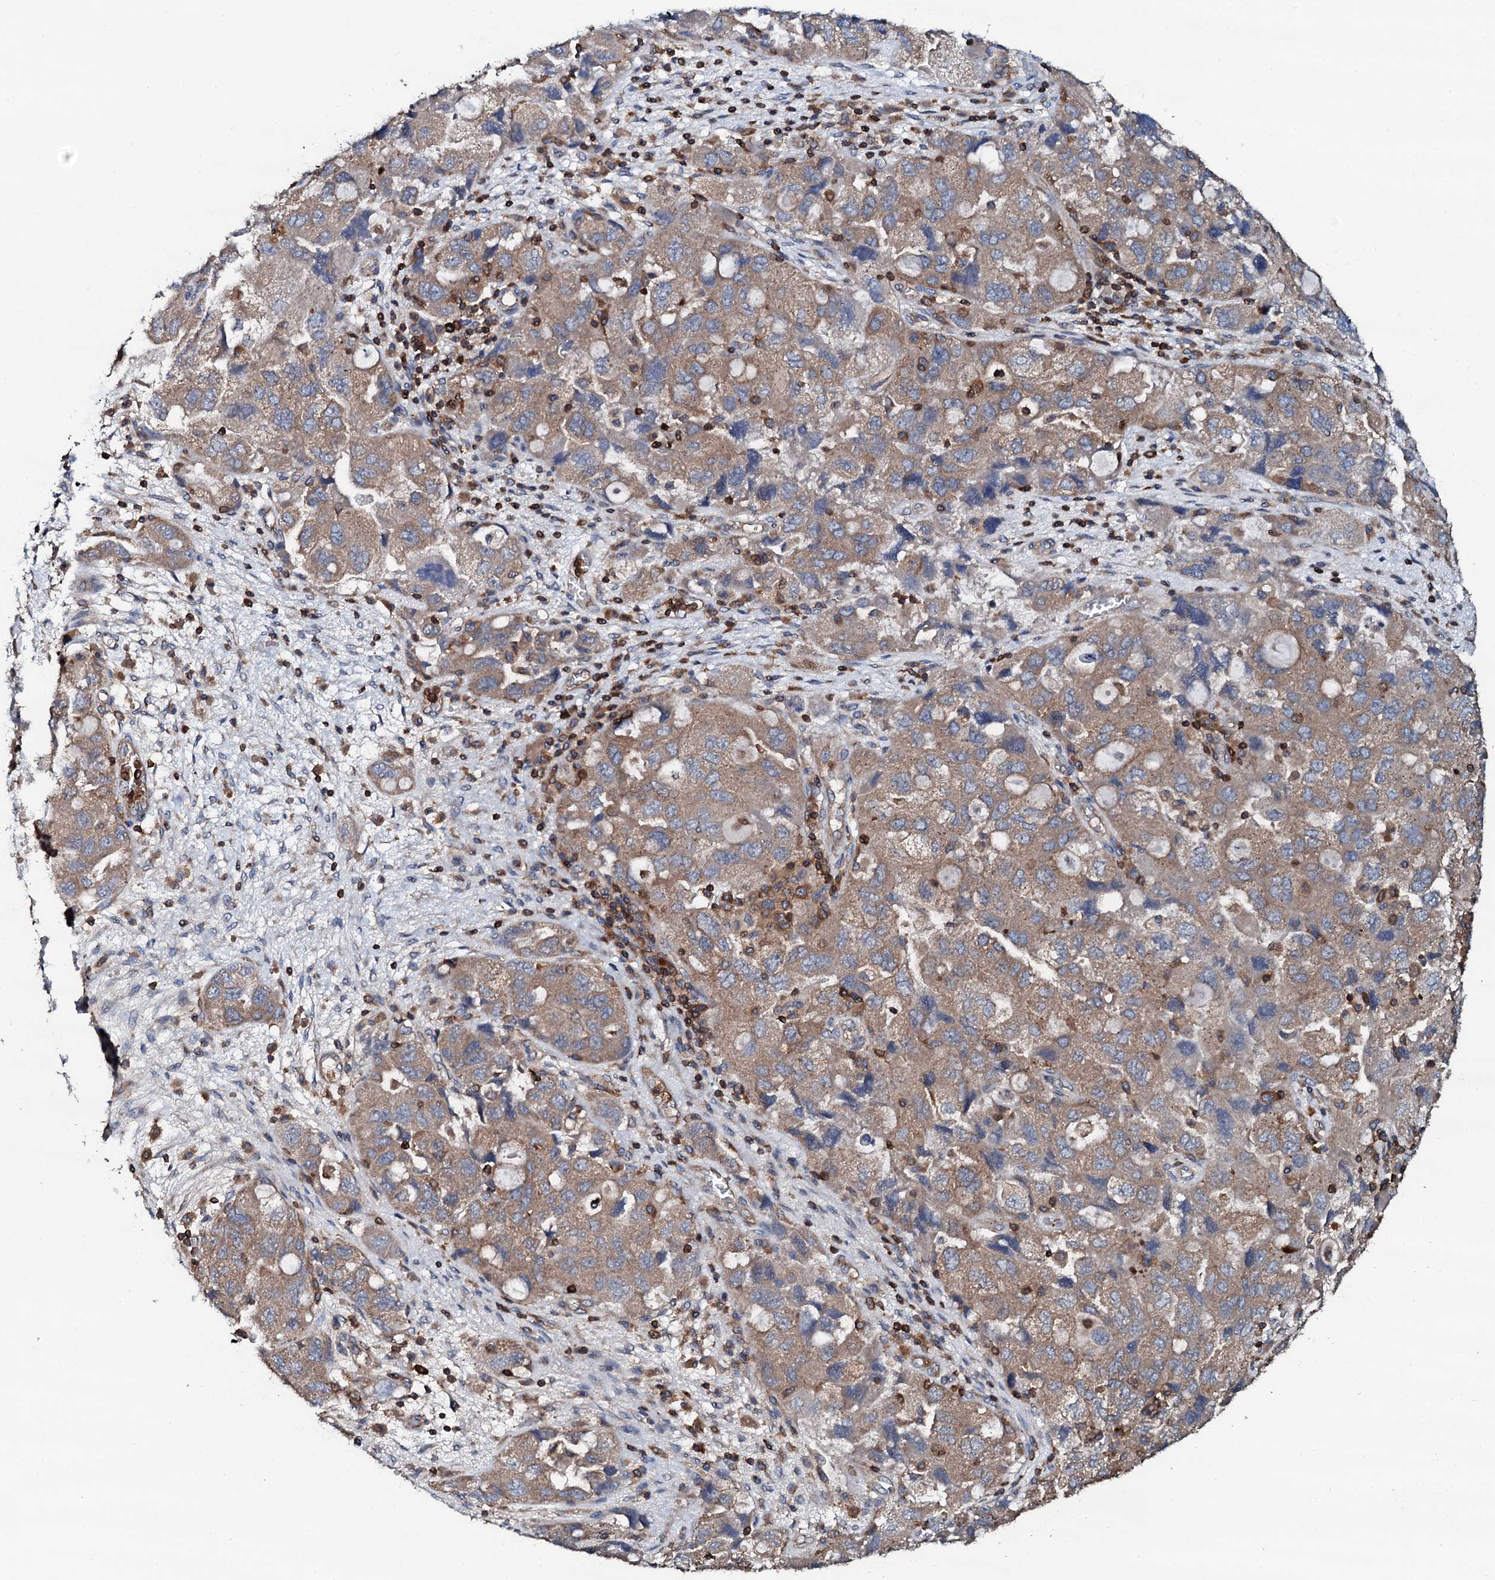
{"staining": {"intensity": "moderate", "quantity": ">75%", "location": "cytoplasmic/membranous"}, "tissue": "ovarian cancer", "cell_type": "Tumor cells", "image_type": "cancer", "snomed": [{"axis": "morphology", "description": "Carcinoma, NOS"}, {"axis": "morphology", "description": "Cystadenocarcinoma, serous, NOS"}, {"axis": "topography", "description": "Ovary"}], "caption": "Ovarian cancer (carcinoma) was stained to show a protein in brown. There is medium levels of moderate cytoplasmic/membranous positivity in approximately >75% of tumor cells.", "gene": "GRK2", "patient": {"sex": "female", "age": 69}}